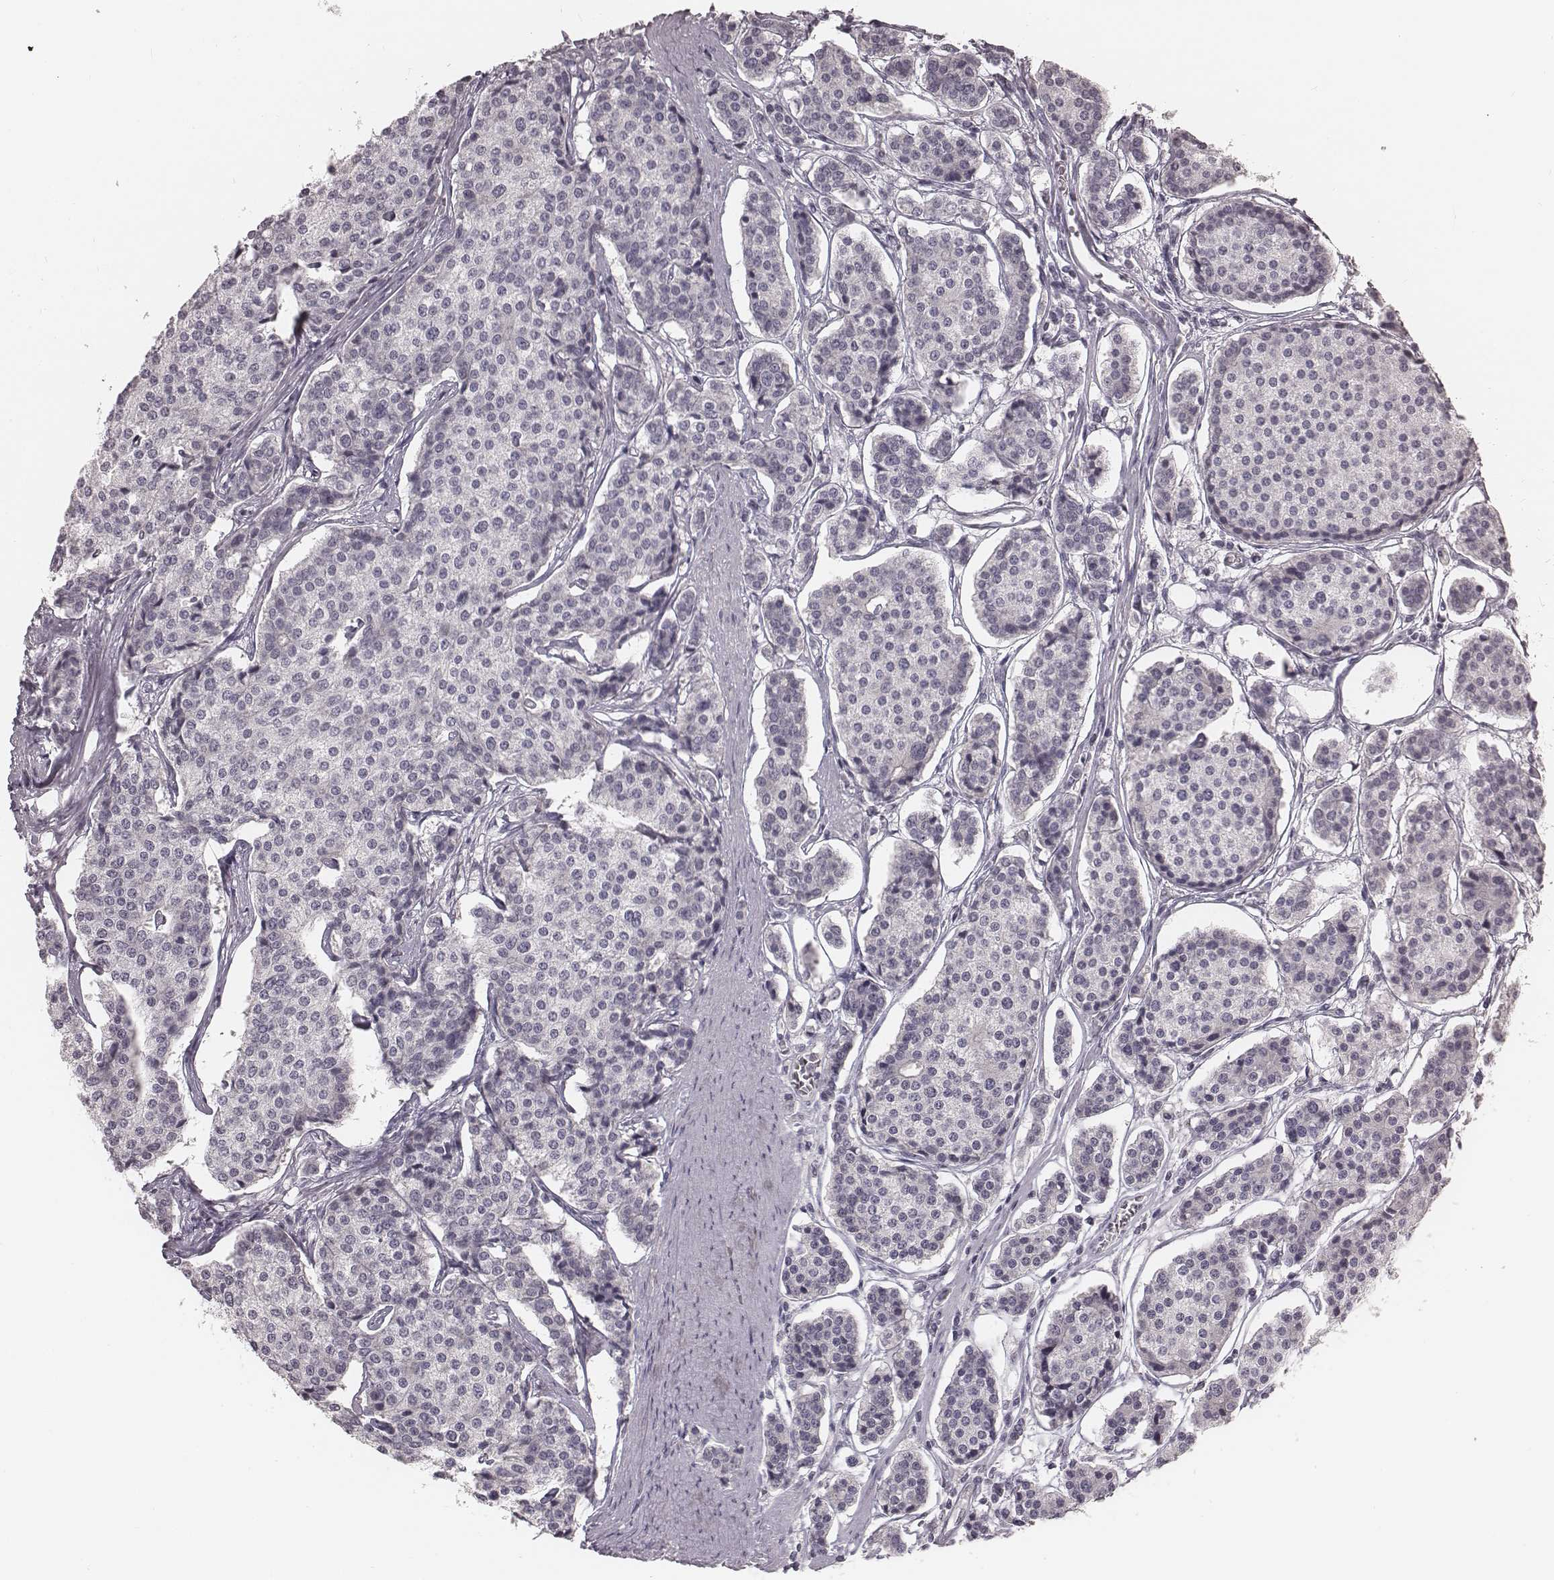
{"staining": {"intensity": "negative", "quantity": "none", "location": "none"}, "tissue": "carcinoid", "cell_type": "Tumor cells", "image_type": "cancer", "snomed": [{"axis": "morphology", "description": "Carcinoid, malignant, NOS"}, {"axis": "topography", "description": "Small intestine"}], "caption": "Human malignant carcinoid stained for a protein using IHC exhibits no positivity in tumor cells.", "gene": "IQCG", "patient": {"sex": "female", "age": 65}}